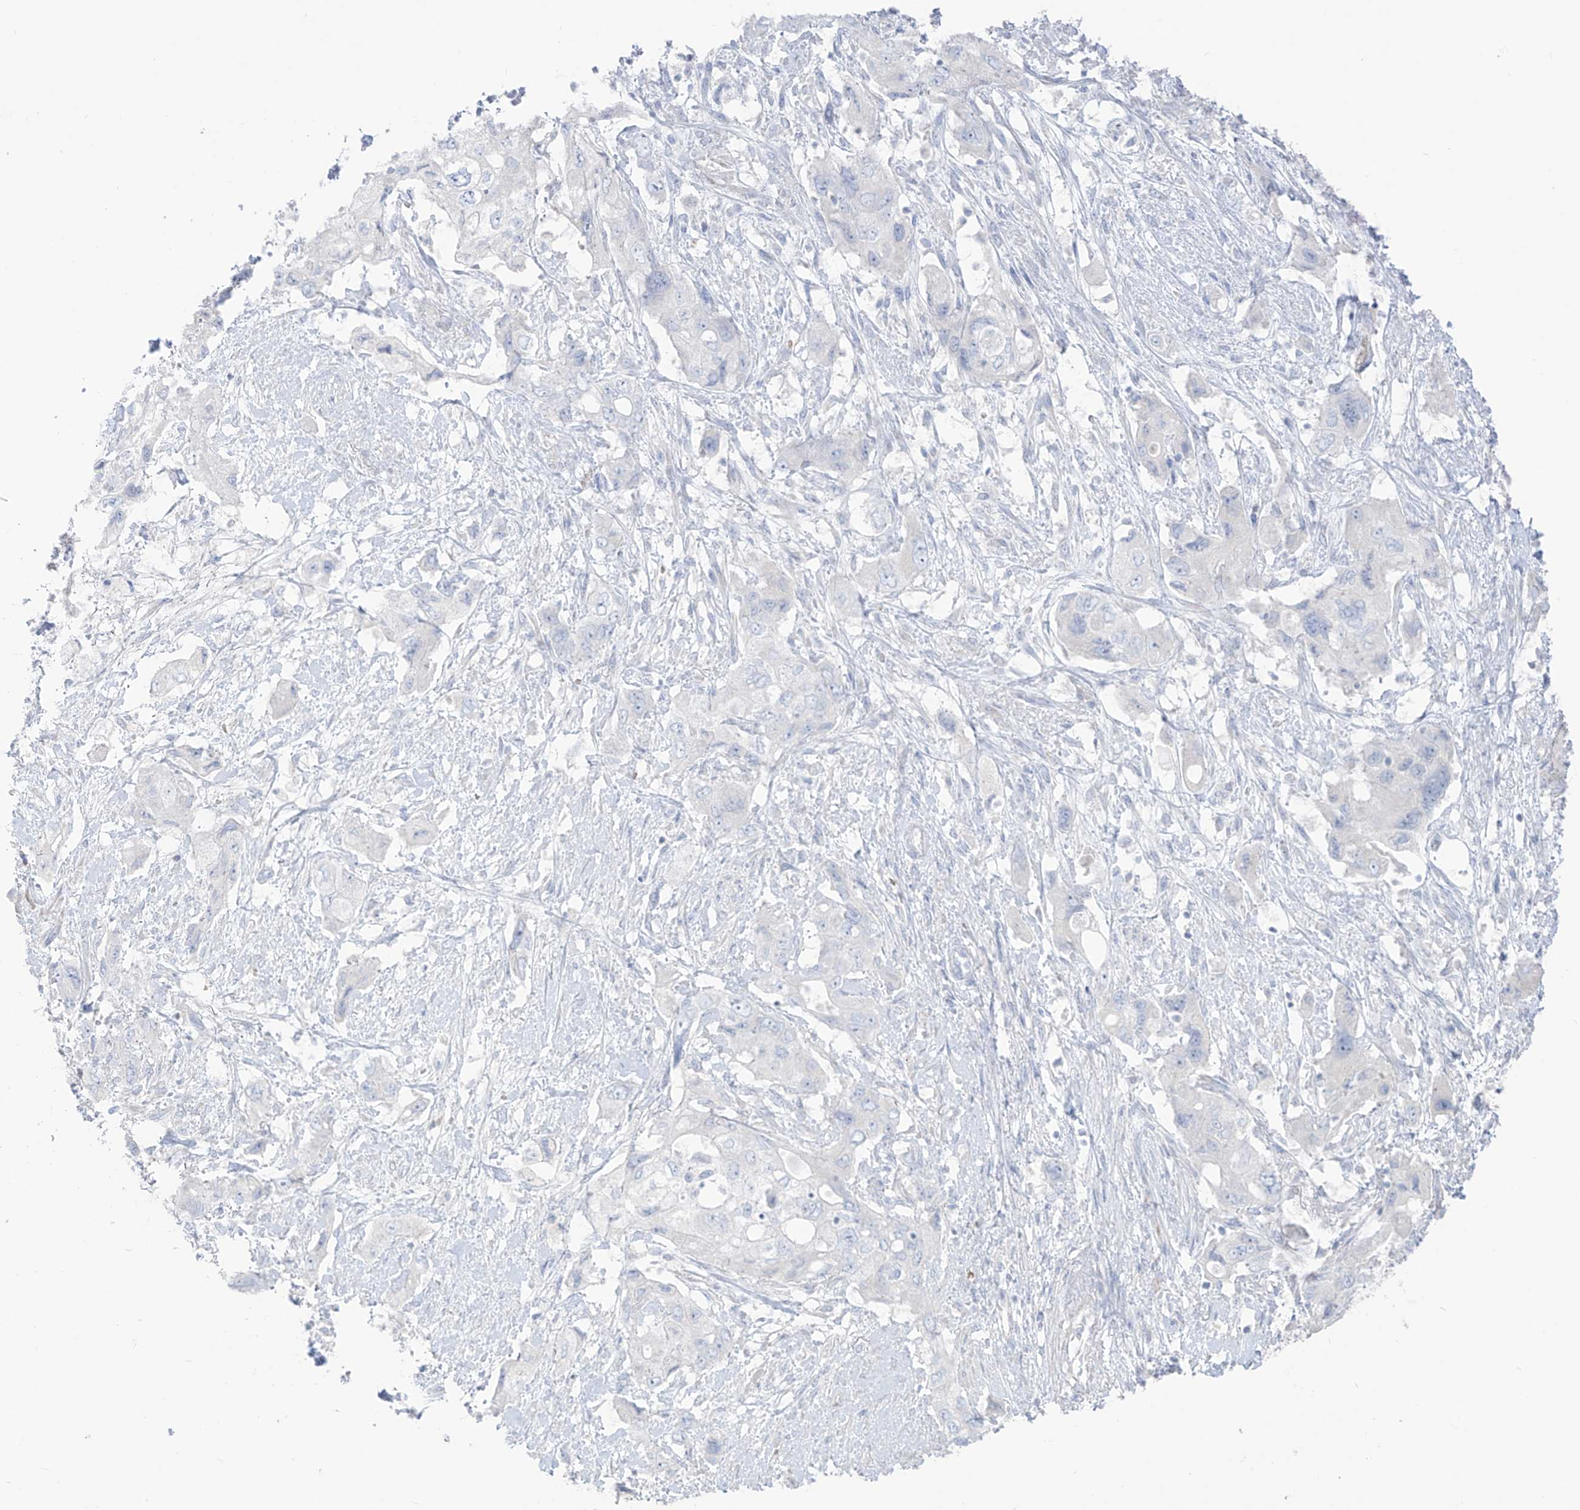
{"staining": {"intensity": "negative", "quantity": "none", "location": "none"}, "tissue": "pancreatic cancer", "cell_type": "Tumor cells", "image_type": "cancer", "snomed": [{"axis": "morphology", "description": "Adenocarcinoma, NOS"}, {"axis": "topography", "description": "Pancreas"}], "caption": "An immunohistochemistry (IHC) image of pancreatic adenocarcinoma is shown. There is no staining in tumor cells of pancreatic adenocarcinoma.", "gene": "ASPRV1", "patient": {"sex": "female", "age": 73}}